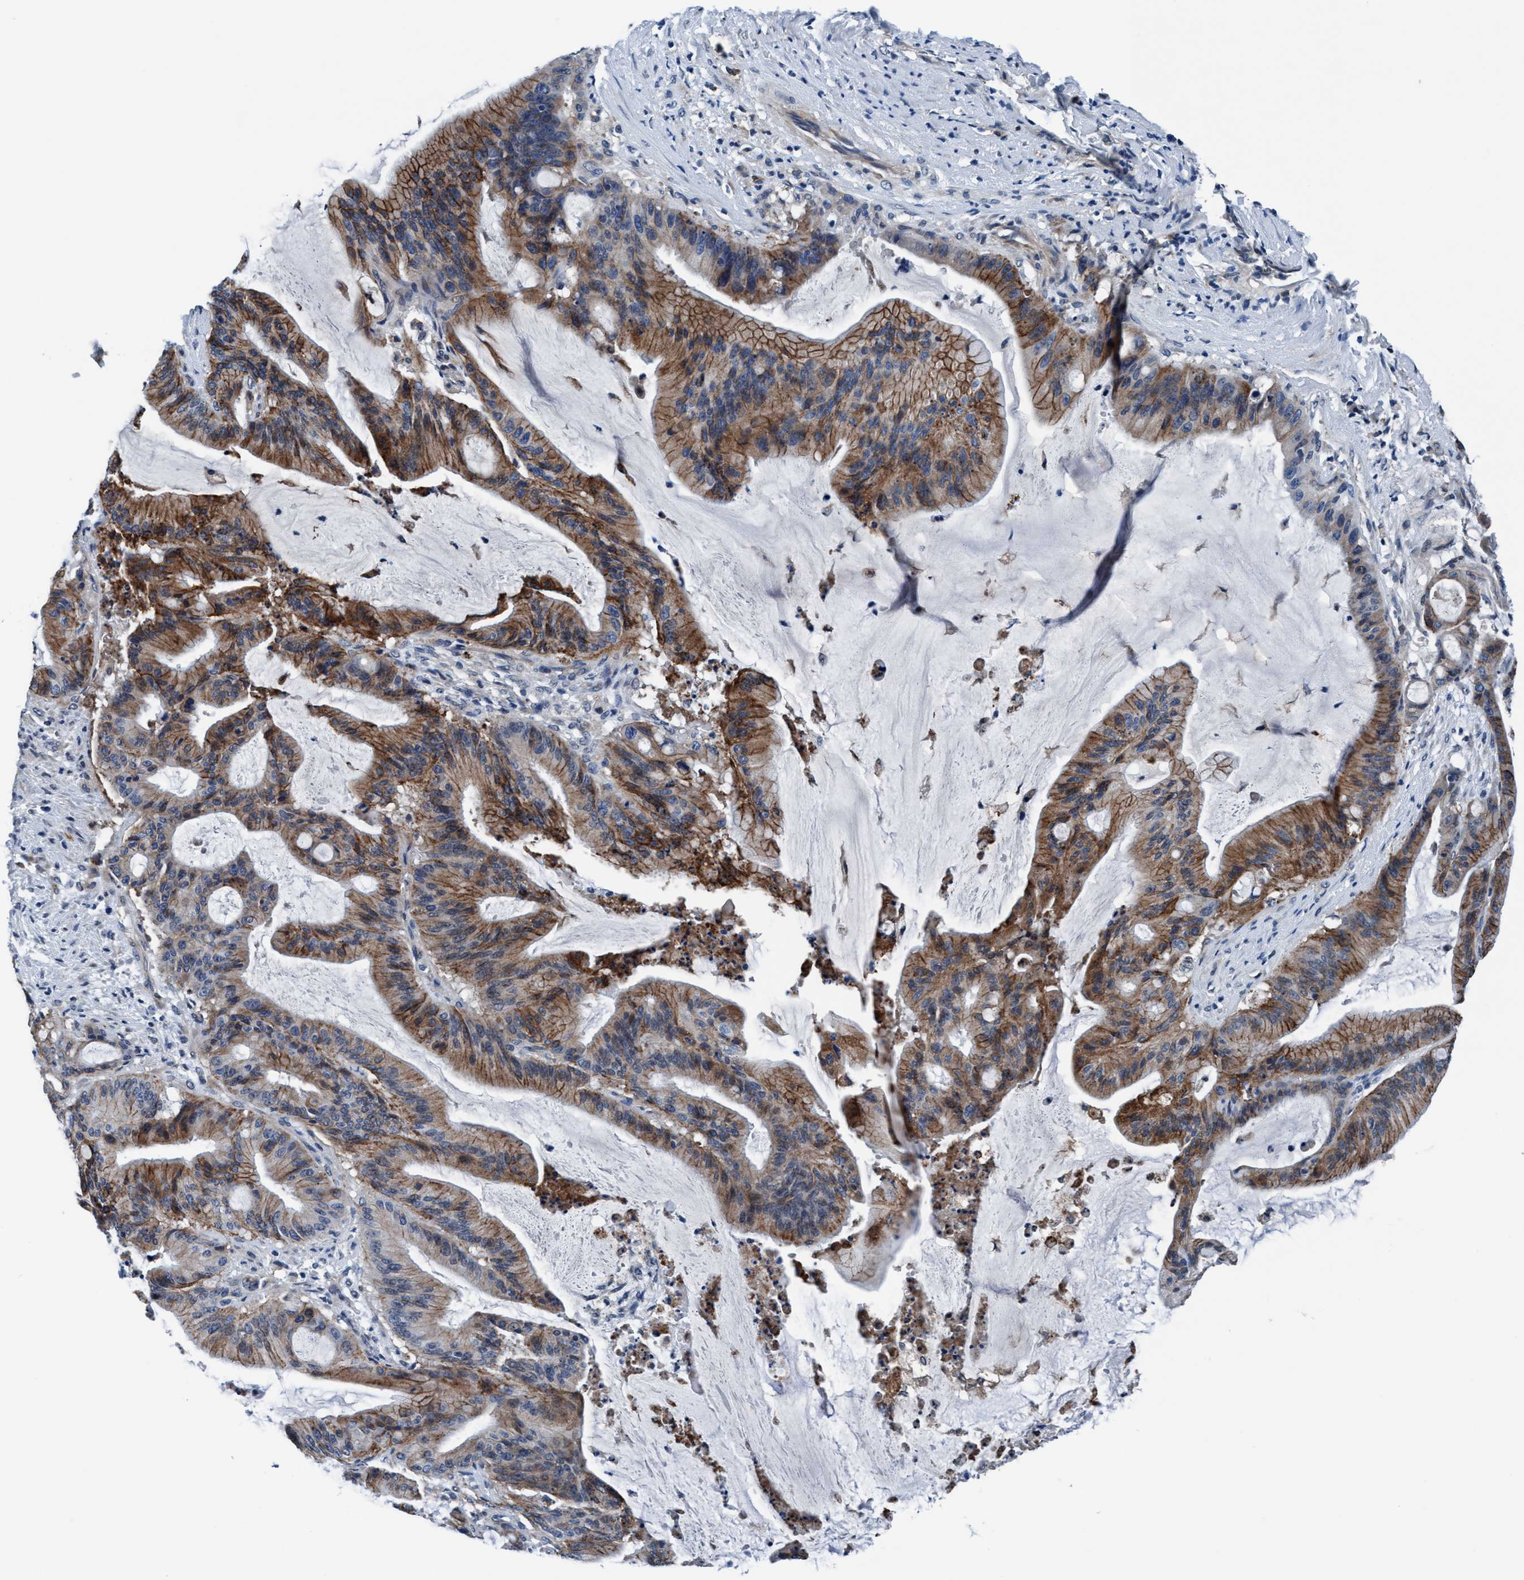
{"staining": {"intensity": "moderate", "quantity": ">75%", "location": "cytoplasmic/membranous"}, "tissue": "liver cancer", "cell_type": "Tumor cells", "image_type": "cancer", "snomed": [{"axis": "morphology", "description": "Normal tissue, NOS"}, {"axis": "morphology", "description": "Cholangiocarcinoma"}, {"axis": "topography", "description": "Liver"}, {"axis": "topography", "description": "Peripheral nerve tissue"}], "caption": "About >75% of tumor cells in liver cancer (cholangiocarcinoma) exhibit moderate cytoplasmic/membranous protein staining as visualized by brown immunohistochemical staining.", "gene": "TMEM94", "patient": {"sex": "female", "age": 73}}